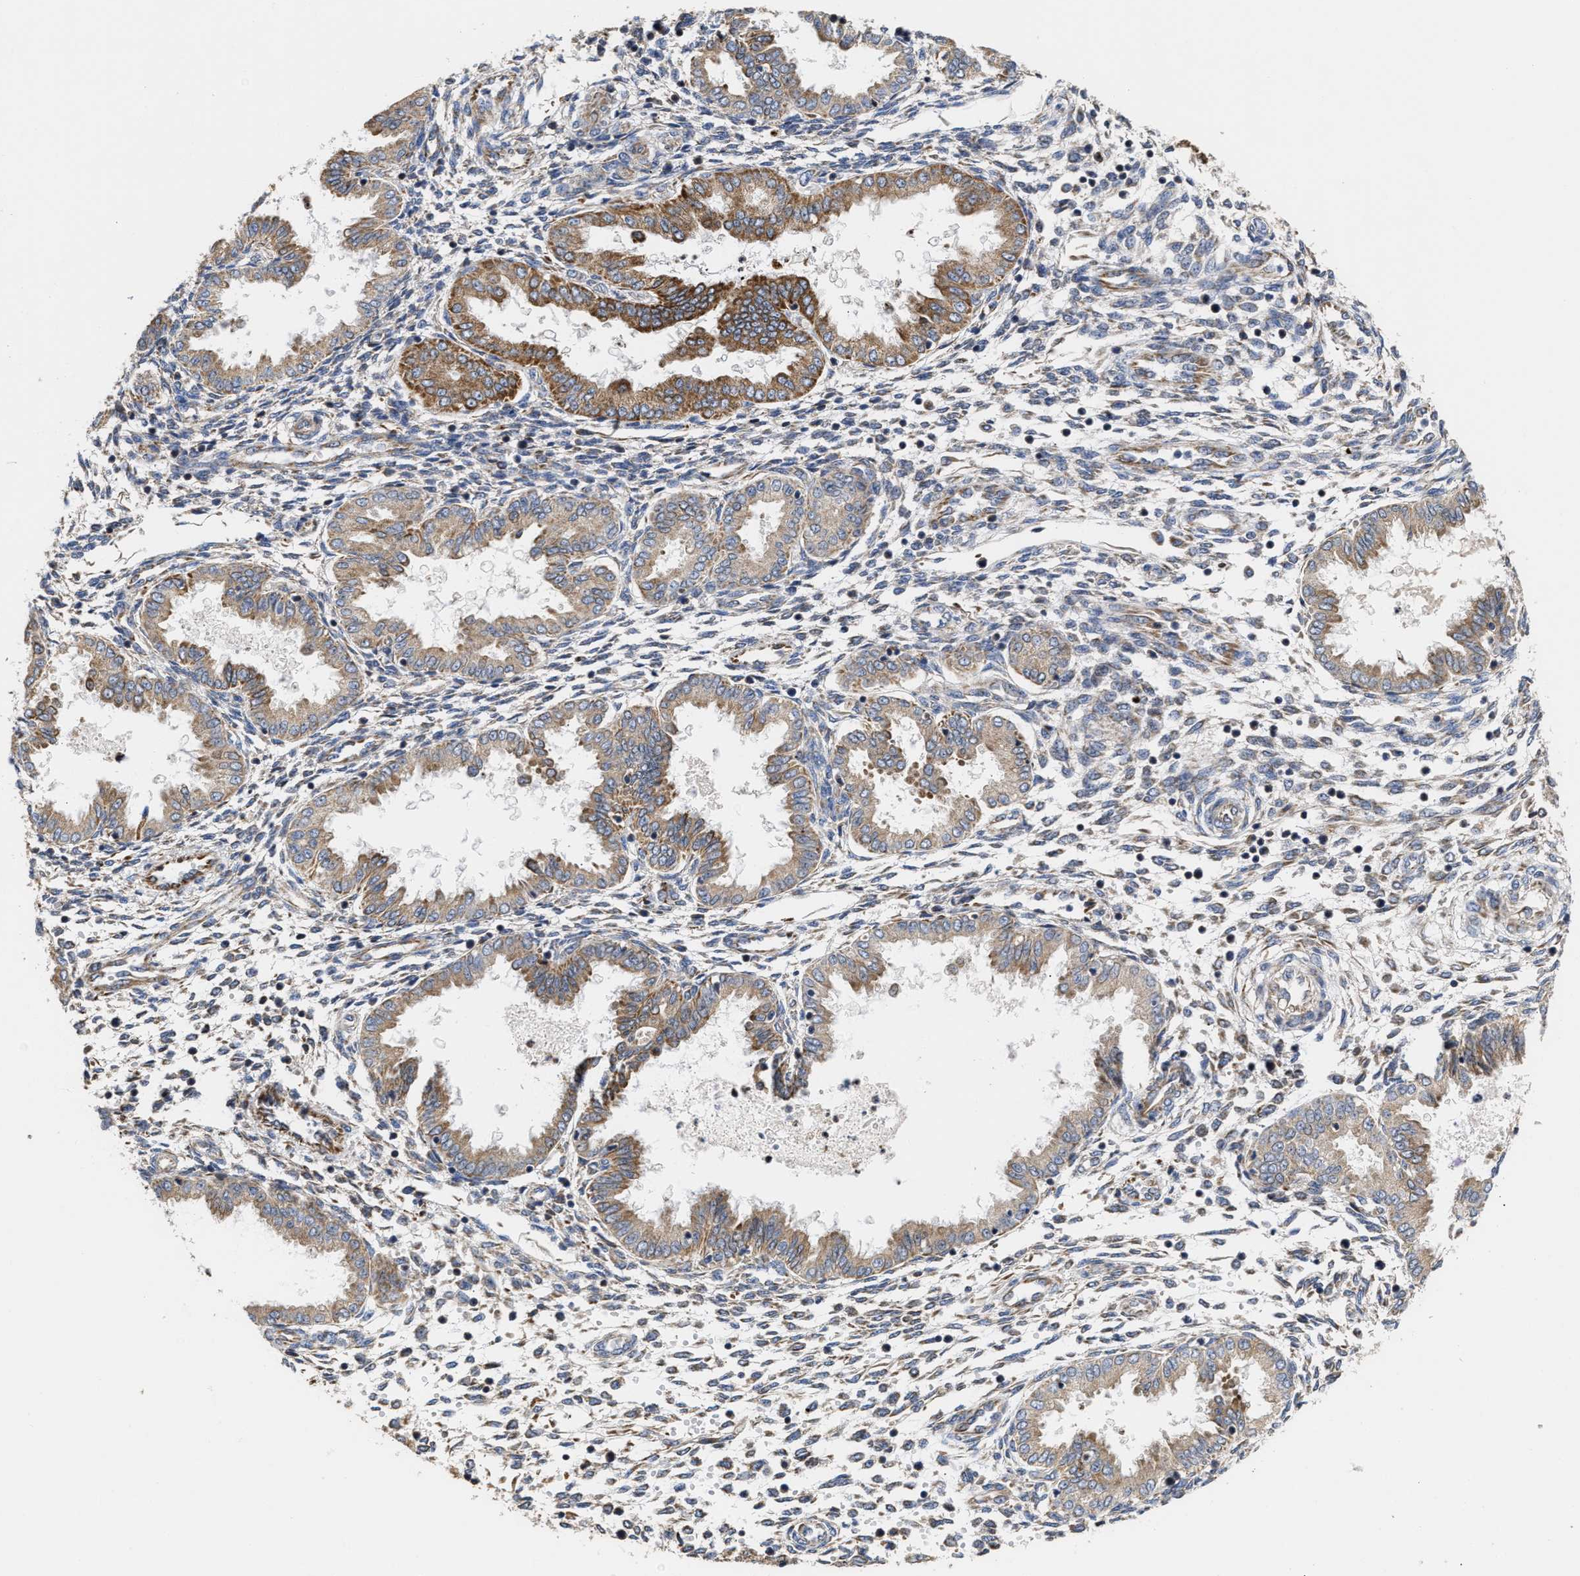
{"staining": {"intensity": "moderate", "quantity": "<25%", "location": "cytoplasmic/membranous"}, "tissue": "endometrium", "cell_type": "Cells in endometrial stroma", "image_type": "normal", "snomed": [{"axis": "morphology", "description": "Normal tissue, NOS"}, {"axis": "topography", "description": "Endometrium"}], "caption": "This histopathology image reveals immunohistochemistry staining of normal endometrium, with low moderate cytoplasmic/membranous expression in approximately <25% of cells in endometrial stroma.", "gene": "MALSU1", "patient": {"sex": "female", "age": 33}}